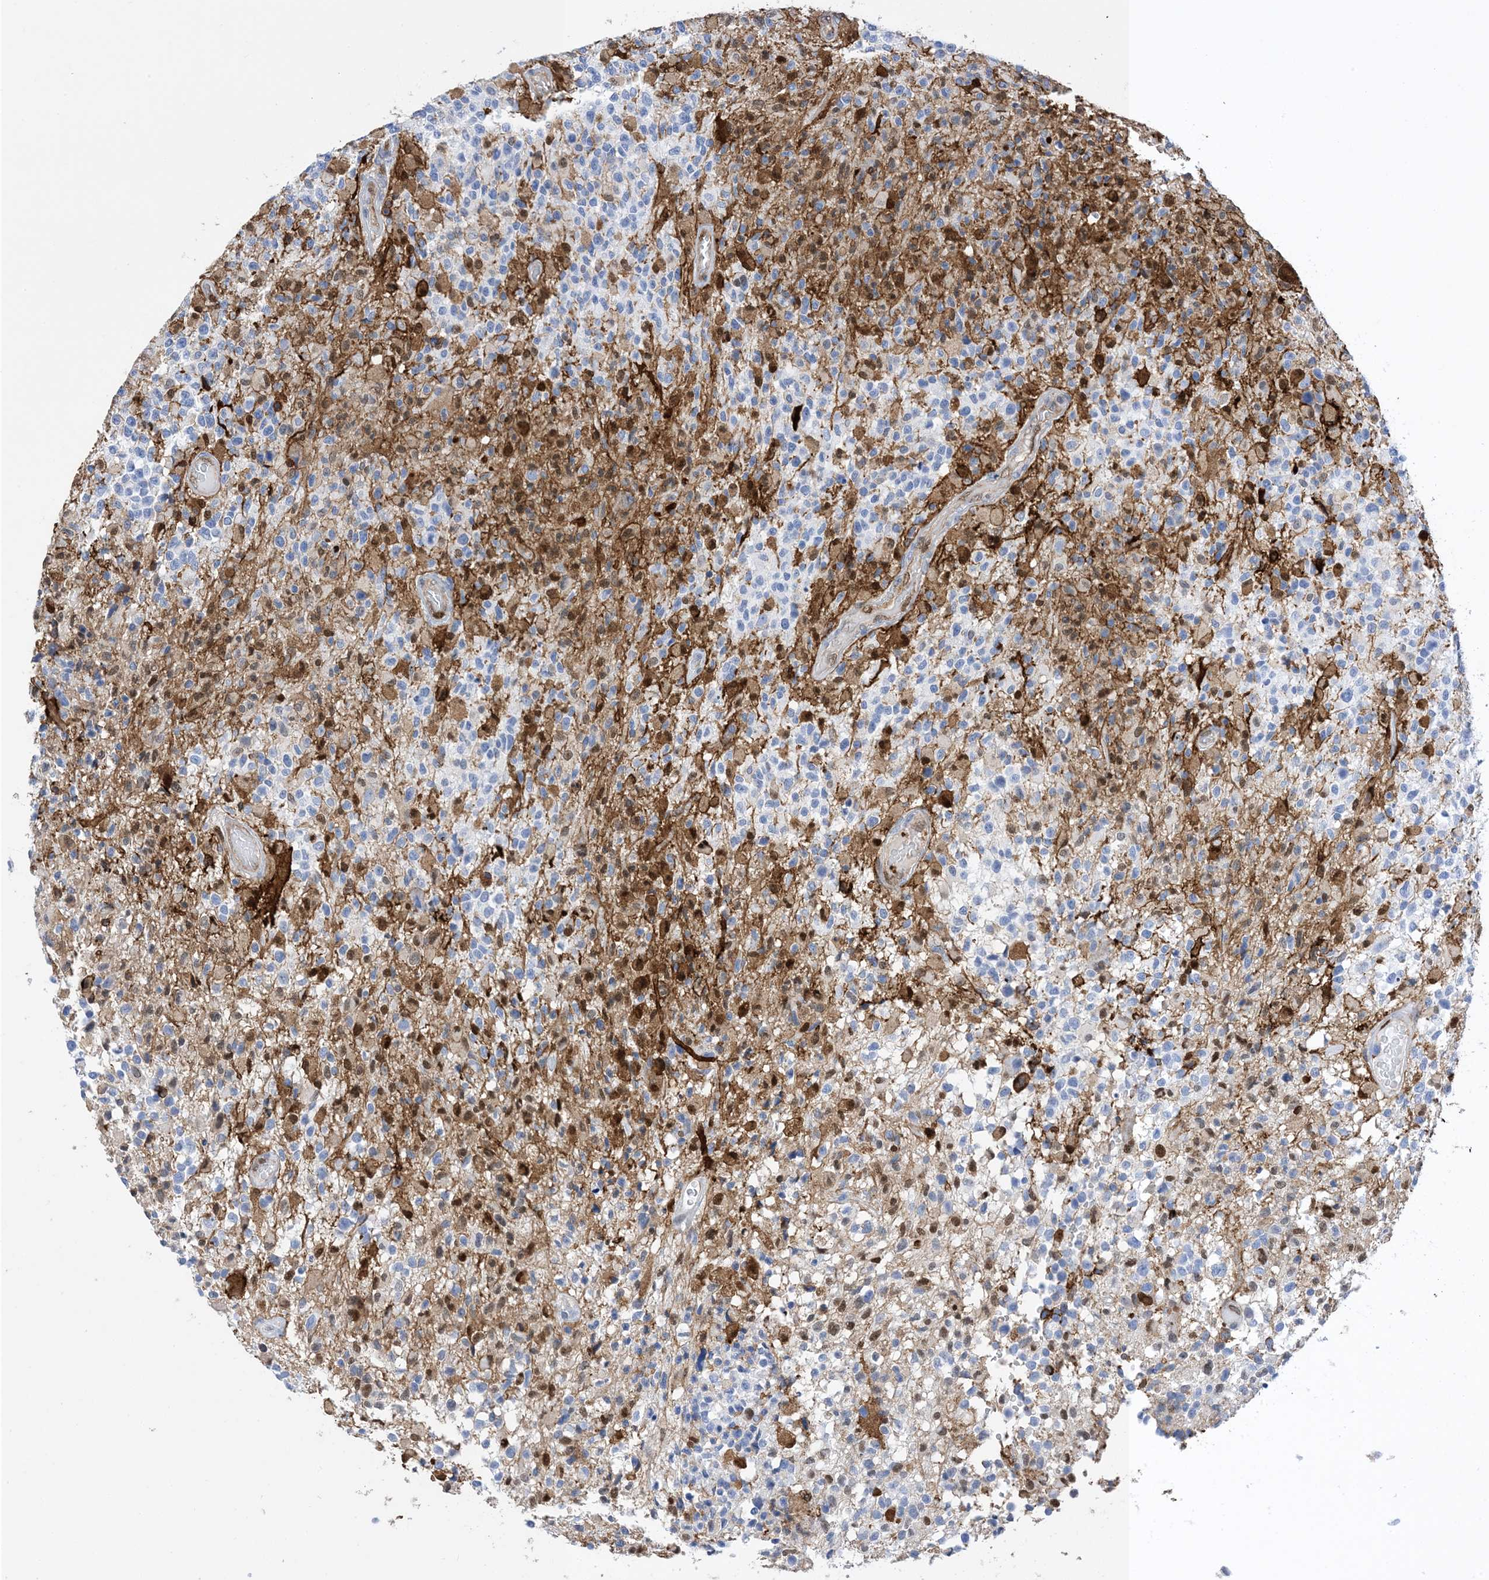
{"staining": {"intensity": "negative", "quantity": "none", "location": "none"}, "tissue": "glioma", "cell_type": "Tumor cells", "image_type": "cancer", "snomed": [{"axis": "morphology", "description": "Glioma, malignant, High grade"}, {"axis": "morphology", "description": "Glioblastoma, NOS"}, {"axis": "topography", "description": "Brain"}], "caption": "Tumor cells show no significant protein expression in glioblastoma. Brightfield microscopy of immunohistochemistry (IHC) stained with DAB (brown) and hematoxylin (blue), captured at high magnification.", "gene": "ANXA1", "patient": {"sex": "male", "age": 60}}